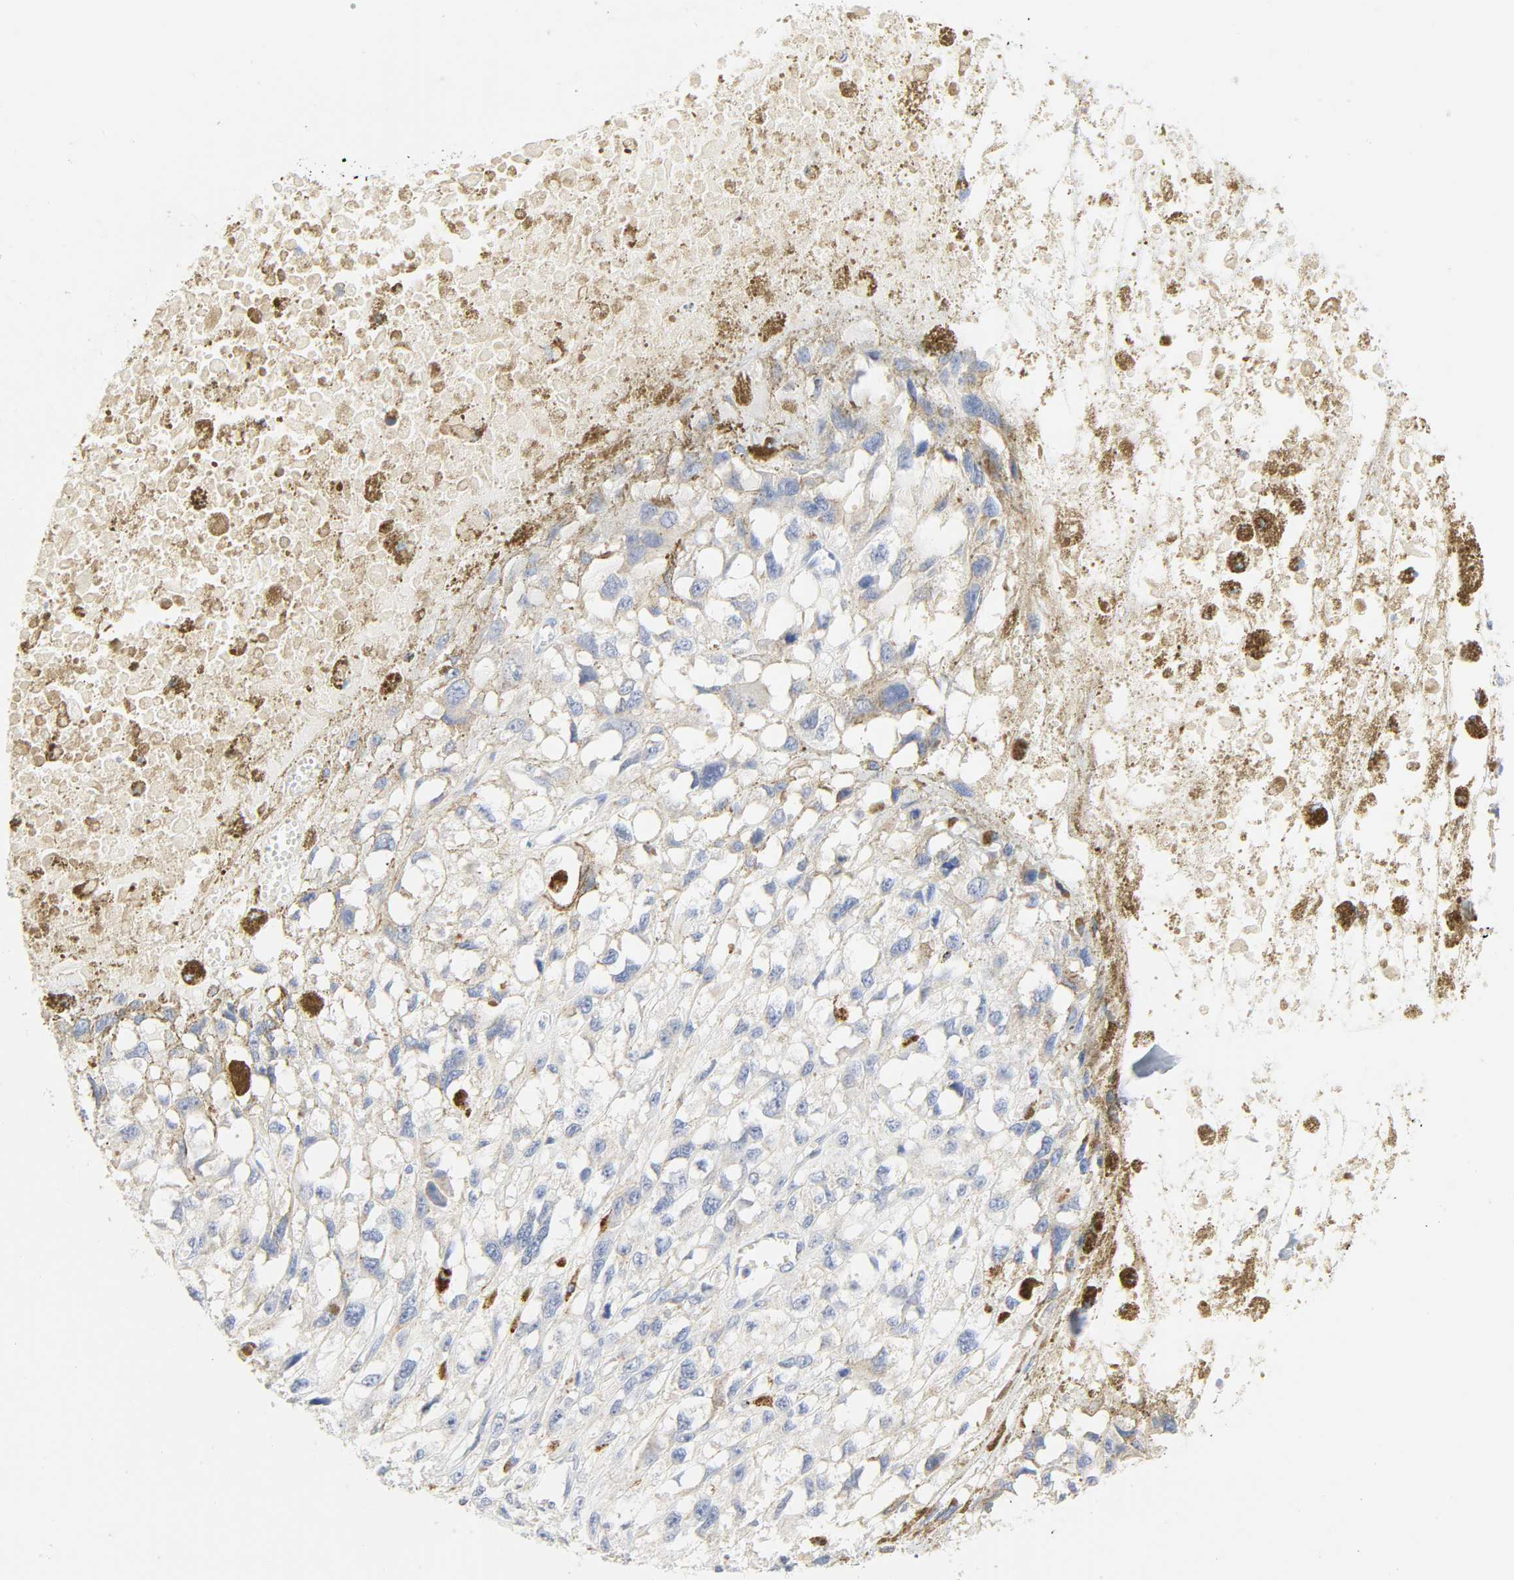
{"staining": {"intensity": "negative", "quantity": "none", "location": "none"}, "tissue": "melanoma", "cell_type": "Tumor cells", "image_type": "cancer", "snomed": [{"axis": "morphology", "description": "Malignant melanoma, Metastatic site"}, {"axis": "topography", "description": "Lymph node"}], "caption": "An immunohistochemistry image of malignant melanoma (metastatic site) is shown. There is no staining in tumor cells of malignant melanoma (metastatic site).", "gene": "CAMK2A", "patient": {"sex": "male", "age": 59}}